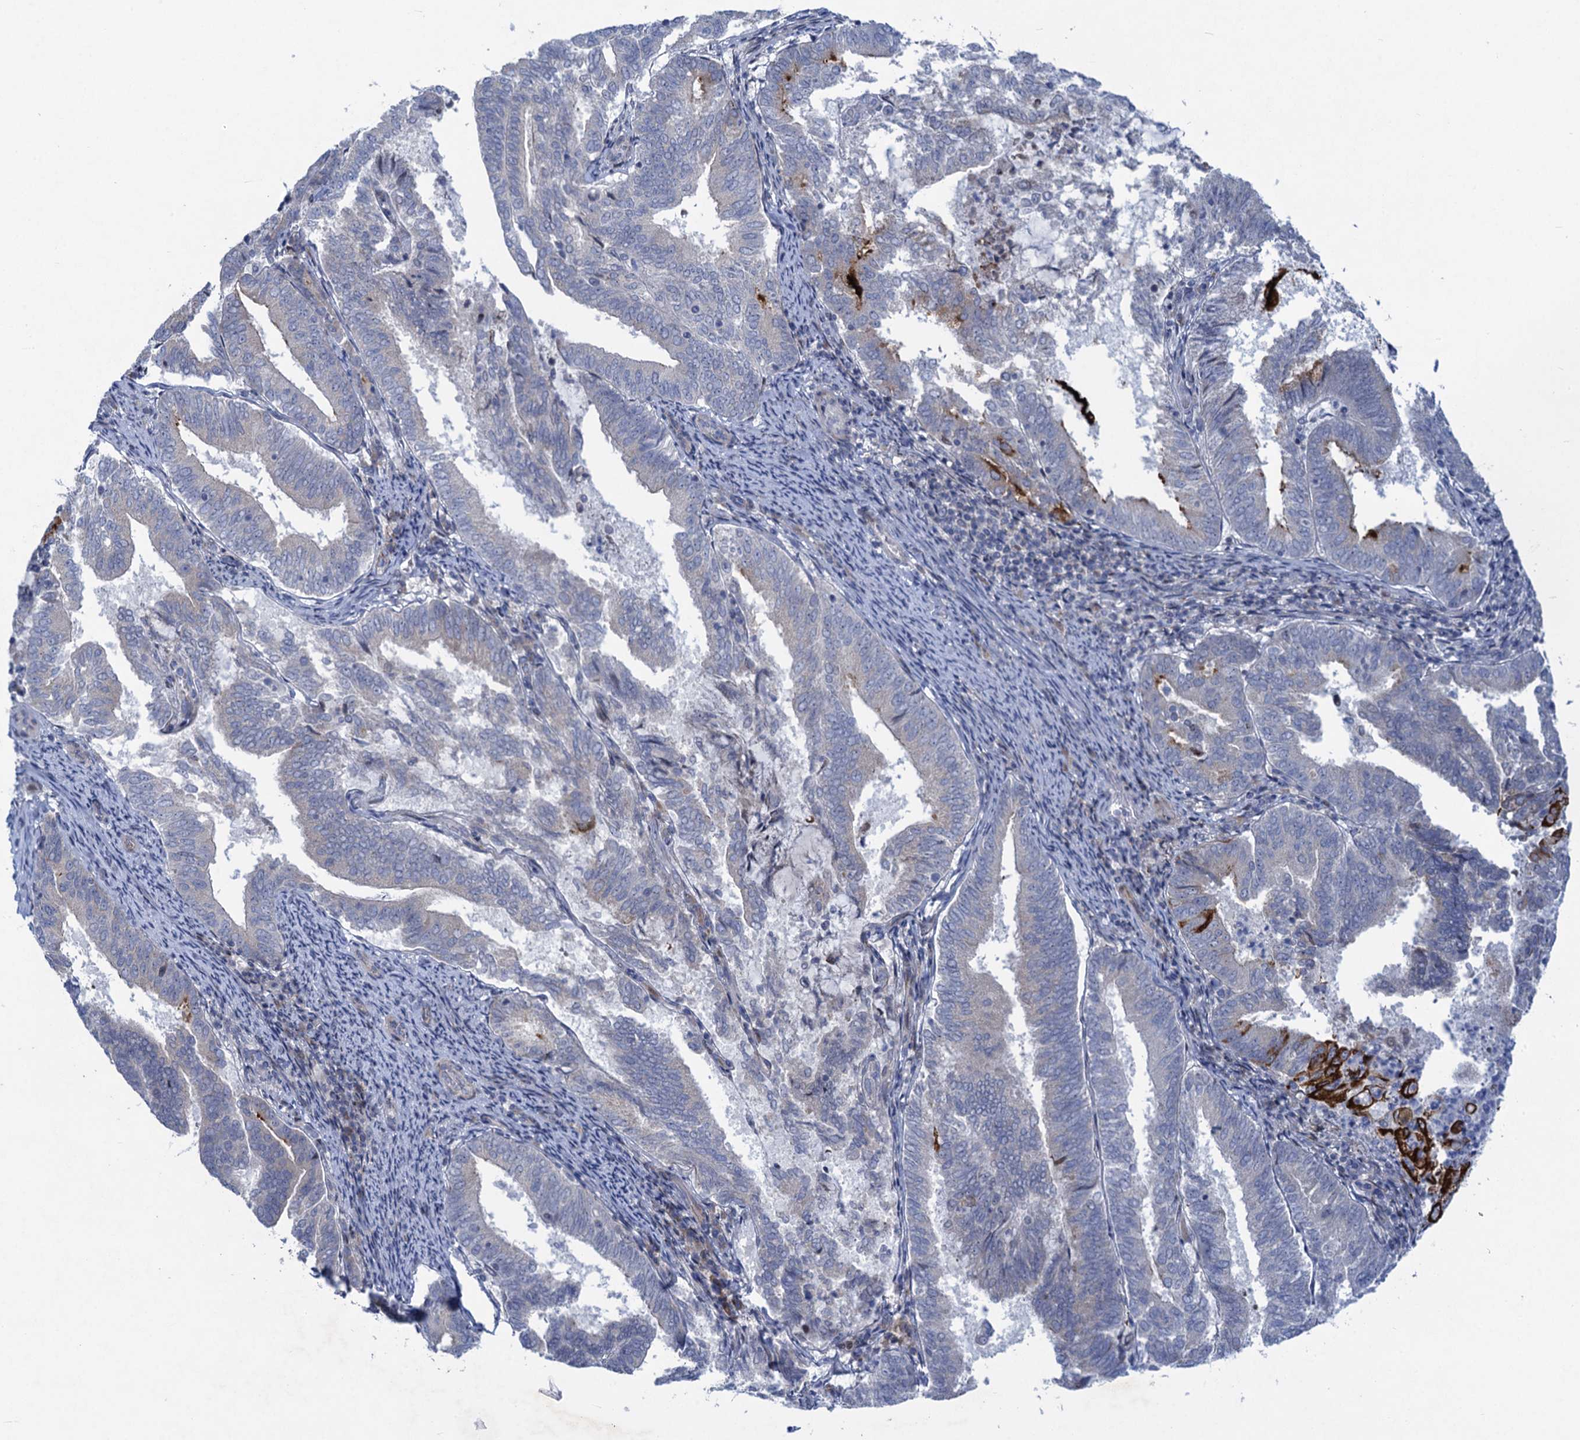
{"staining": {"intensity": "negative", "quantity": "none", "location": "none"}, "tissue": "endometrial cancer", "cell_type": "Tumor cells", "image_type": "cancer", "snomed": [{"axis": "morphology", "description": "Adenocarcinoma, NOS"}, {"axis": "topography", "description": "Endometrium"}], "caption": "Immunohistochemical staining of human endometrial adenocarcinoma demonstrates no significant positivity in tumor cells. The staining was performed using DAB (3,3'-diaminobenzidine) to visualize the protein expression in brown, while the nuclei were stained in blue with hematoxylin (Magnification: 20x).", "gene": "QPCTL", "patient": {"sex": "female", "age": 80}}